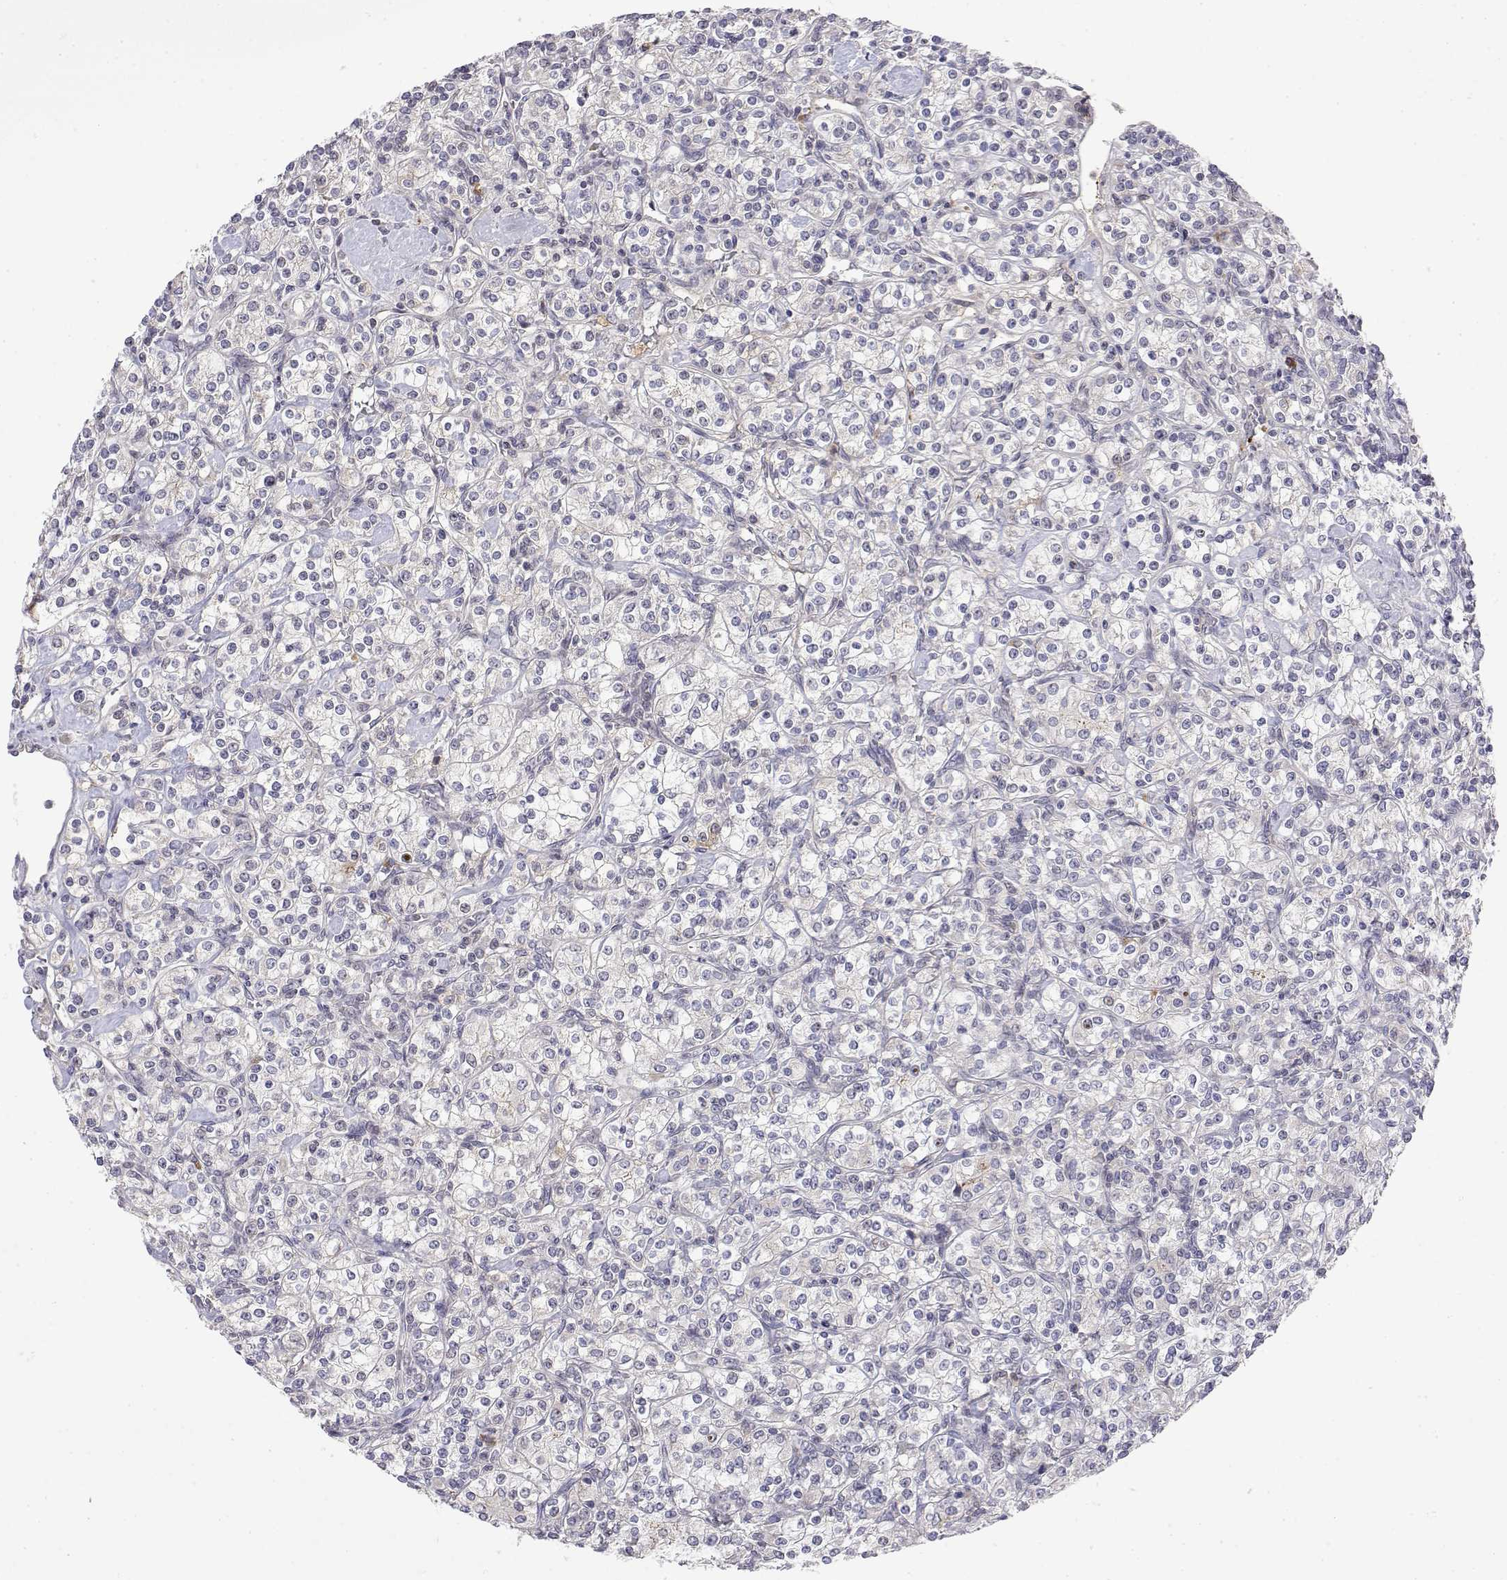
{"staining": {"intensity": "negative", "quantity": "none", "location": "none"}, "tissue": "renal cancer", "cell_type": "Tumor cells", "image_type": "cancer", "snomed": [{"axis": "morphology", "description": "Adenocarcinoma, NOS"}, {"axis": "topography", "description": "Kidney"}], "caption": "Immunohistochemical staining of human renal cancer (adenocarcinoma) demonstrates no significant staining in tumor cells. (DAB IHC visualized using brightfield microscopy, high magnification).", "gene": "IGFBP4", "patient": {"sex": "male", "age": 77}}